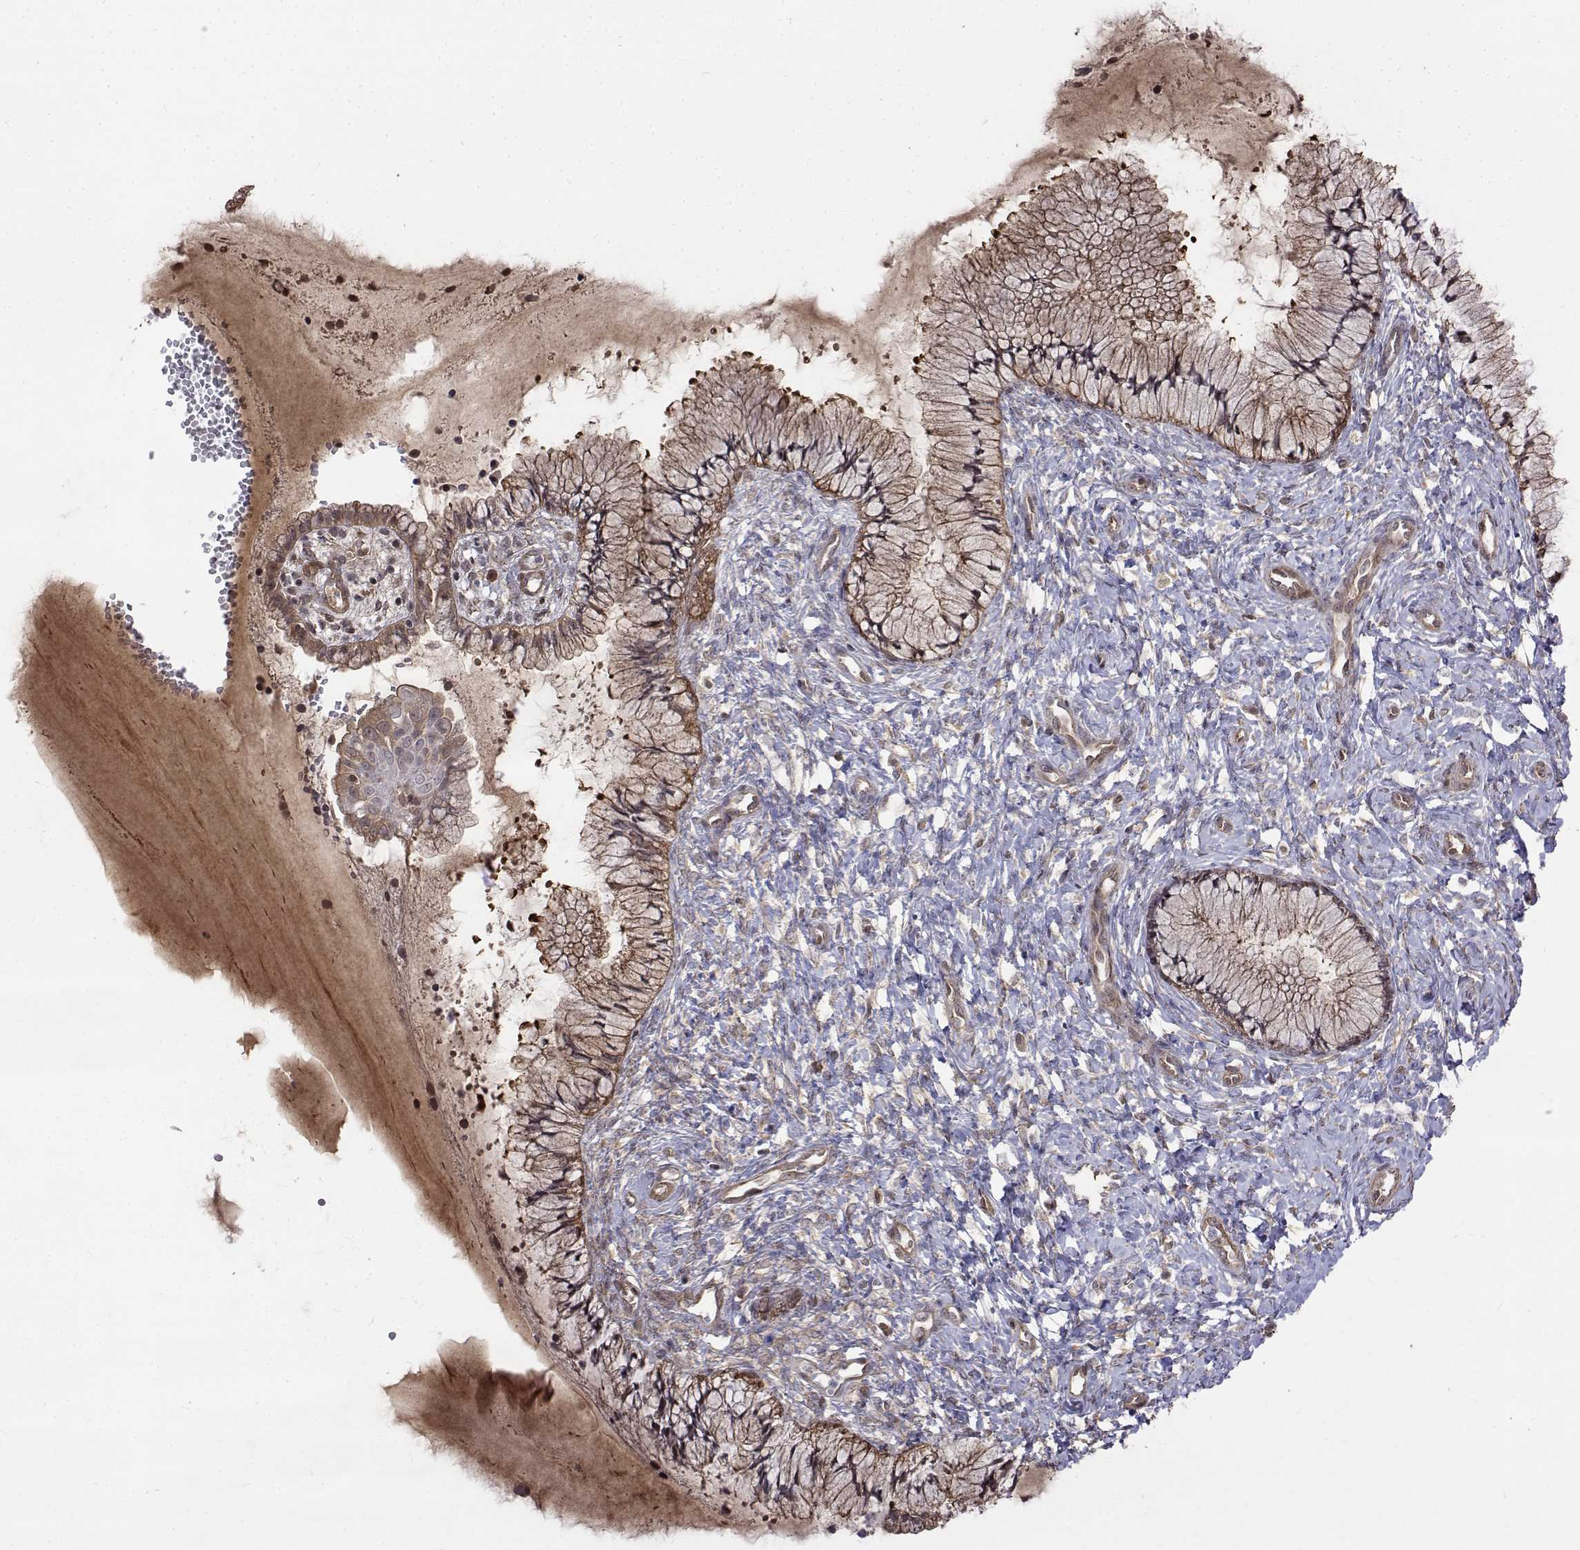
{"staining": {"intensity": "moderate", "quantity": ">75%", "location": "cytoplasmic/membranous"}, "tissue": "cervix", "cell_type": "Glandular cells", "image_type": "normal", "snomed": [{"axis": "morphology", "description": "Normal tissue, NOS"}, {"axis": "topography", "description": "Cervix"}], "caption": "Immunohistochemistry (DAB) staining of unremarkable cervix exhibits moderate cytoplasmic/membranous protein positivity in about >75% of glandular cells. The staining is performed using DAB (3,3'-diaminobenzidine) brown chromogen to label protein expression. The nuclei are counter-stained blue using hematoxylin.", "gene": "ITGA7", "patient": {"sex": "female", "age": 37}}